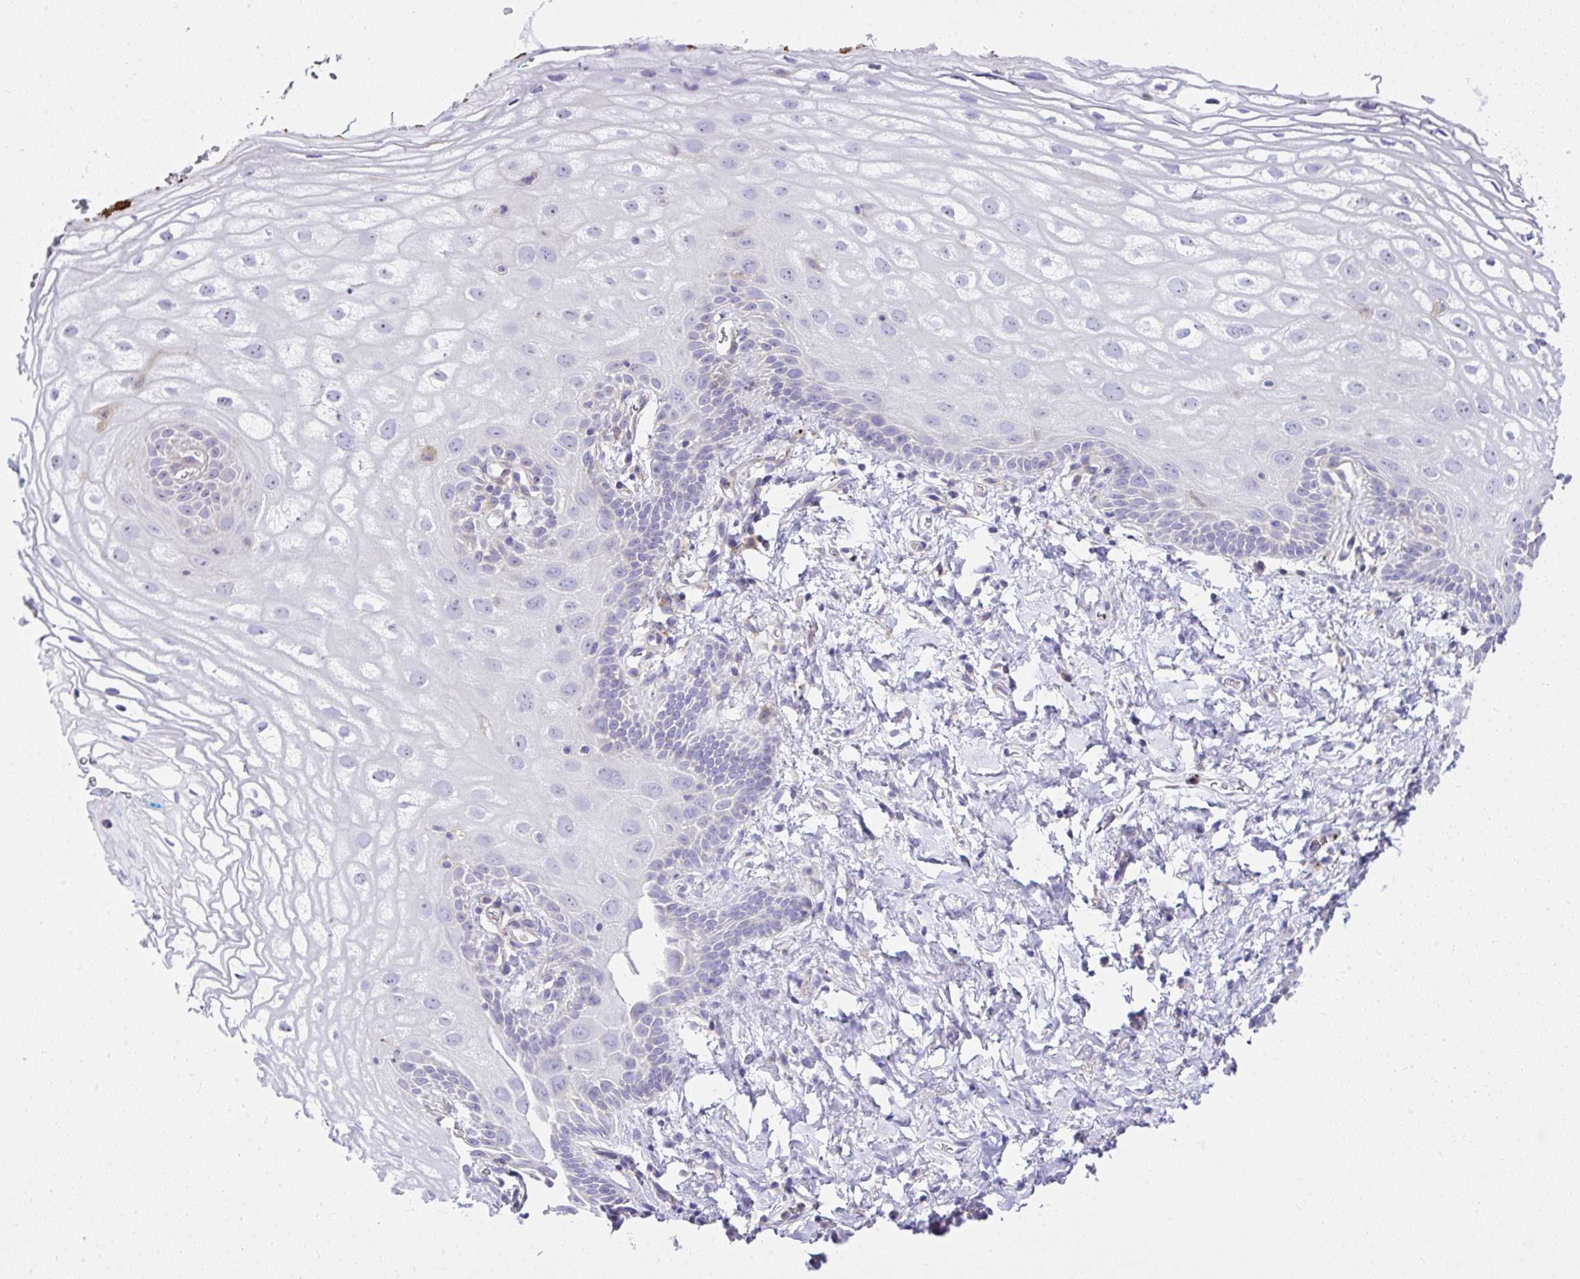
{"staining": {"intensity": "negative", "quantity": "none", "location": "none"}, "tissue": "vagina", "cell_type": "Squamous epithelial cells", "image_type": "normal", "snomed": [{"axis": "morphology", "description": "Normal tissue, NOS"}, {"axis": "morphology", "description": "Adenocarcinoma, NOS"}, {"axis": "topography", "description": "Rectum"}, {"axis": "topography", "description": "Vagina"}, {"axis": "topography", "description": "Peripheral nerve tissue"}], "caption": "Squamous epithelial cells show no significant expression in unremarkable vagina.", "gene": "CCDC142", "patient": {"sex": "female", "age": 71}}